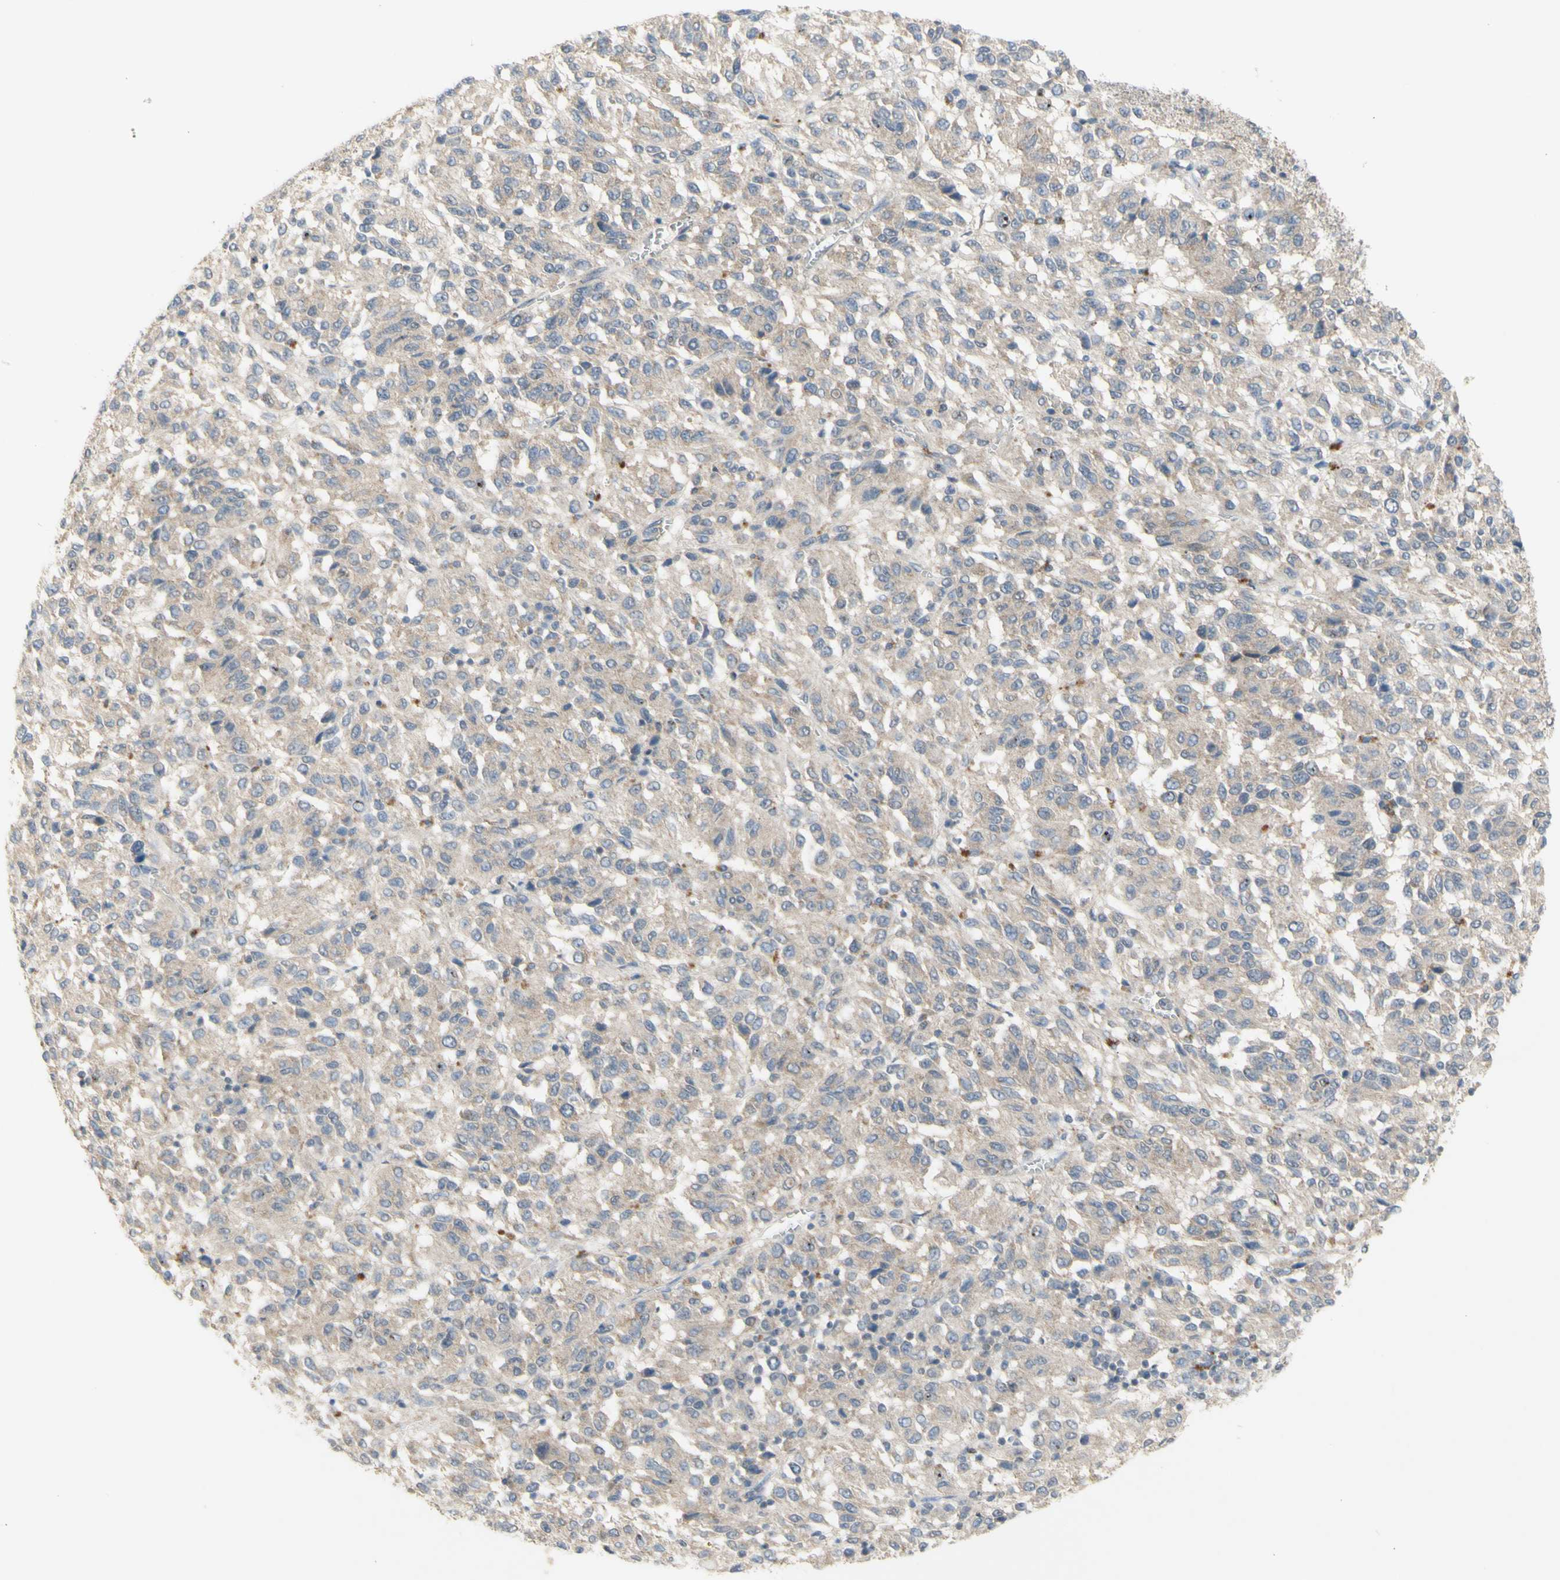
{"staining": {"intensity": "weak", "quantity": ">75%", "location": "cytoplasmic/membranous"}, "tissue": "melanoma", "cell_type": "Tumor cells", "image_type": "cancer", "snomed": [{"axis": "morphology", "description": "Malignant melanoma, Metastatic site"}, {"axis": "topography", "description": "Lung"}], "caption": "DAB immunohistochemical staining of melanoma exhibits weak cytoplasmic/membranous protein staining in about >75% of tumor cells.", "gene": "NLRP1", "patient": {"sex": "male", "age": 64}}